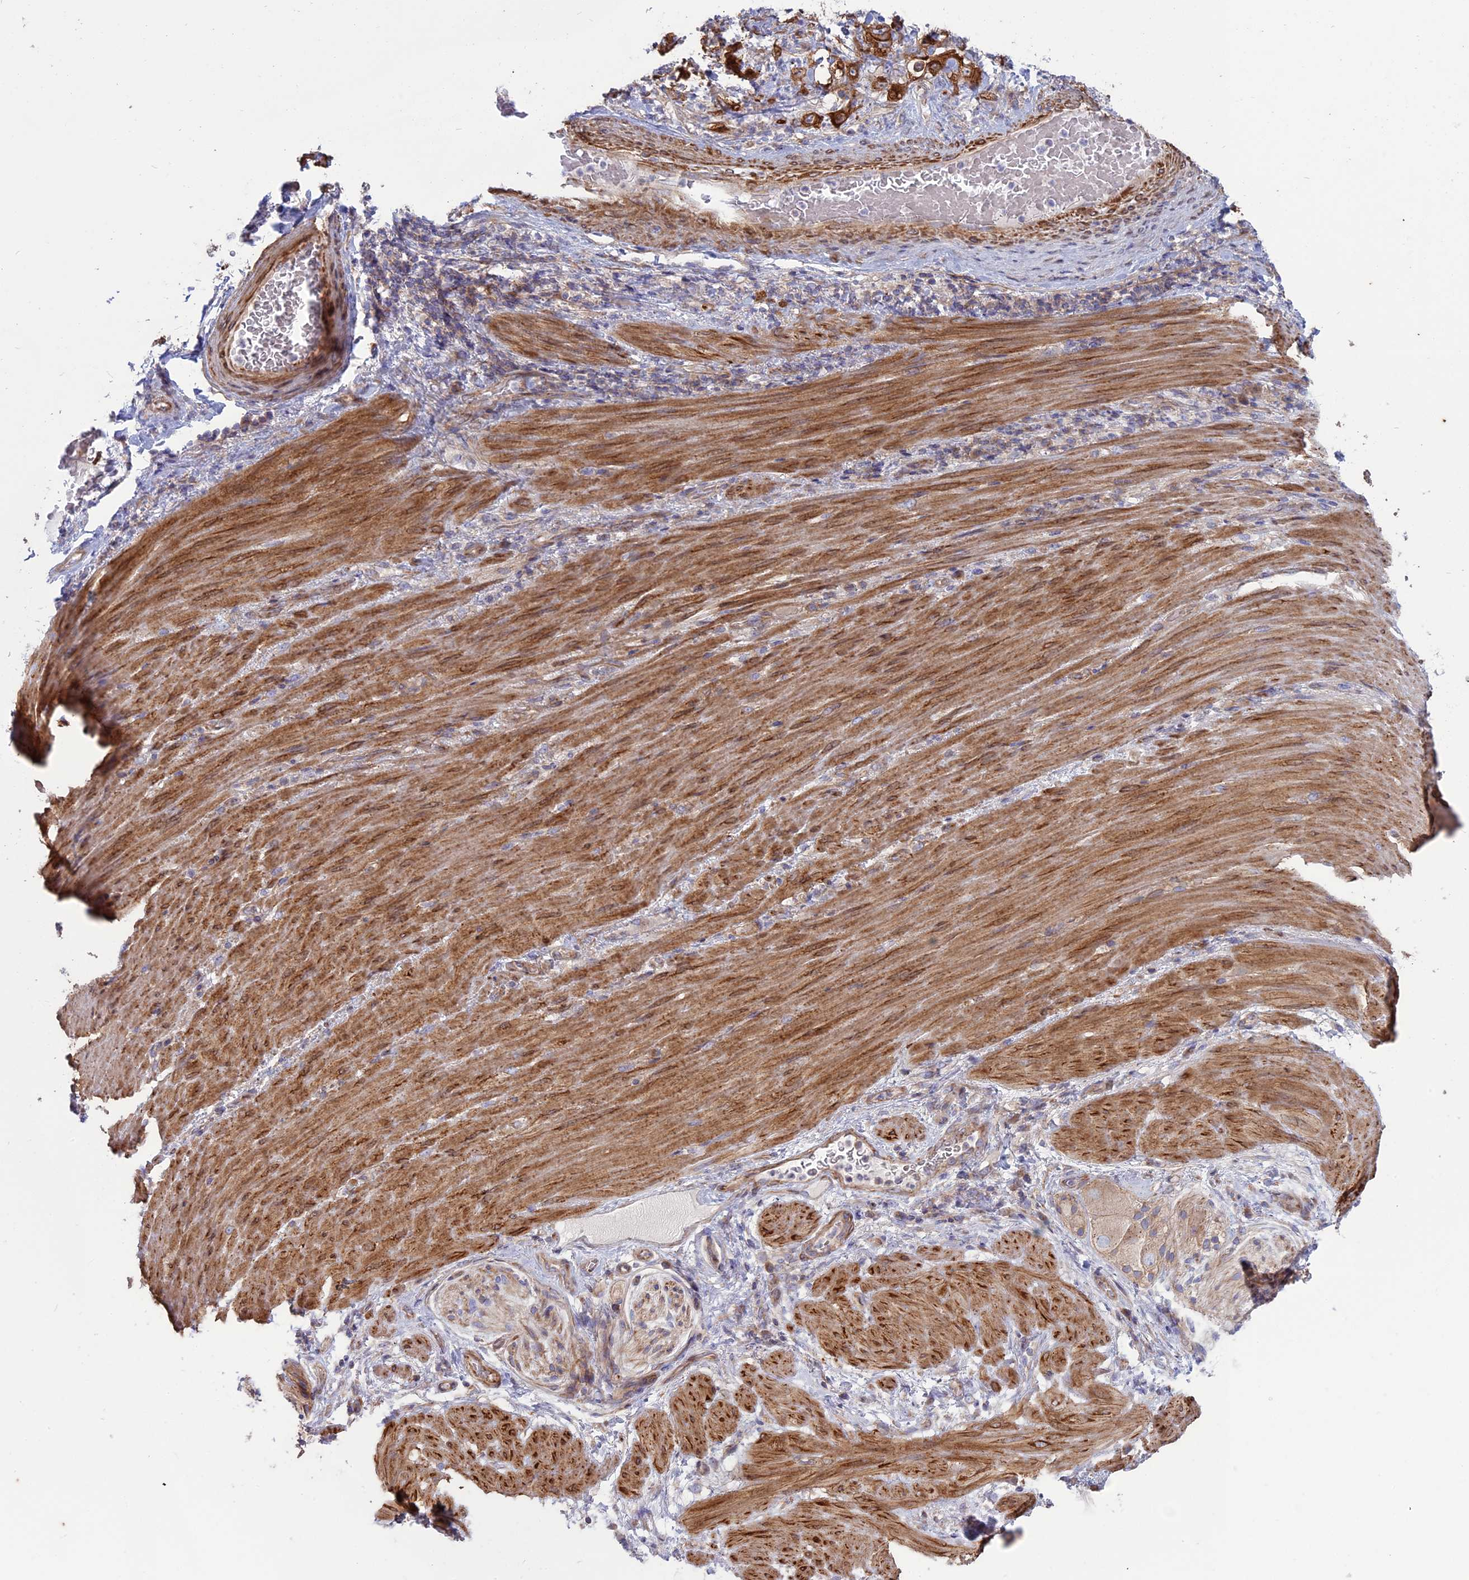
{"staining": {"intensity": "strong", "quantity": ">75%", "location": "cytoplasmic/membranous"}, "tissue": "stomach cancer", "cell_type": "Tumor cells", "image_type": "cancer", "snomed": [{"axis": "morphology", "description": "Adenocarcinoma, NOS"}, {"axis": "topography", "description": "Stomach"}], "caption": "Adenocarcinoma (stomach) was stained to show a protein in brown. There is high levels of strong cytoplasmic/membranous staining in approximately >75% of tumor cells. Nuclei are stained in blue.", "gene": "MYO5B", "patient": {"sex": "female", "age": 73}}